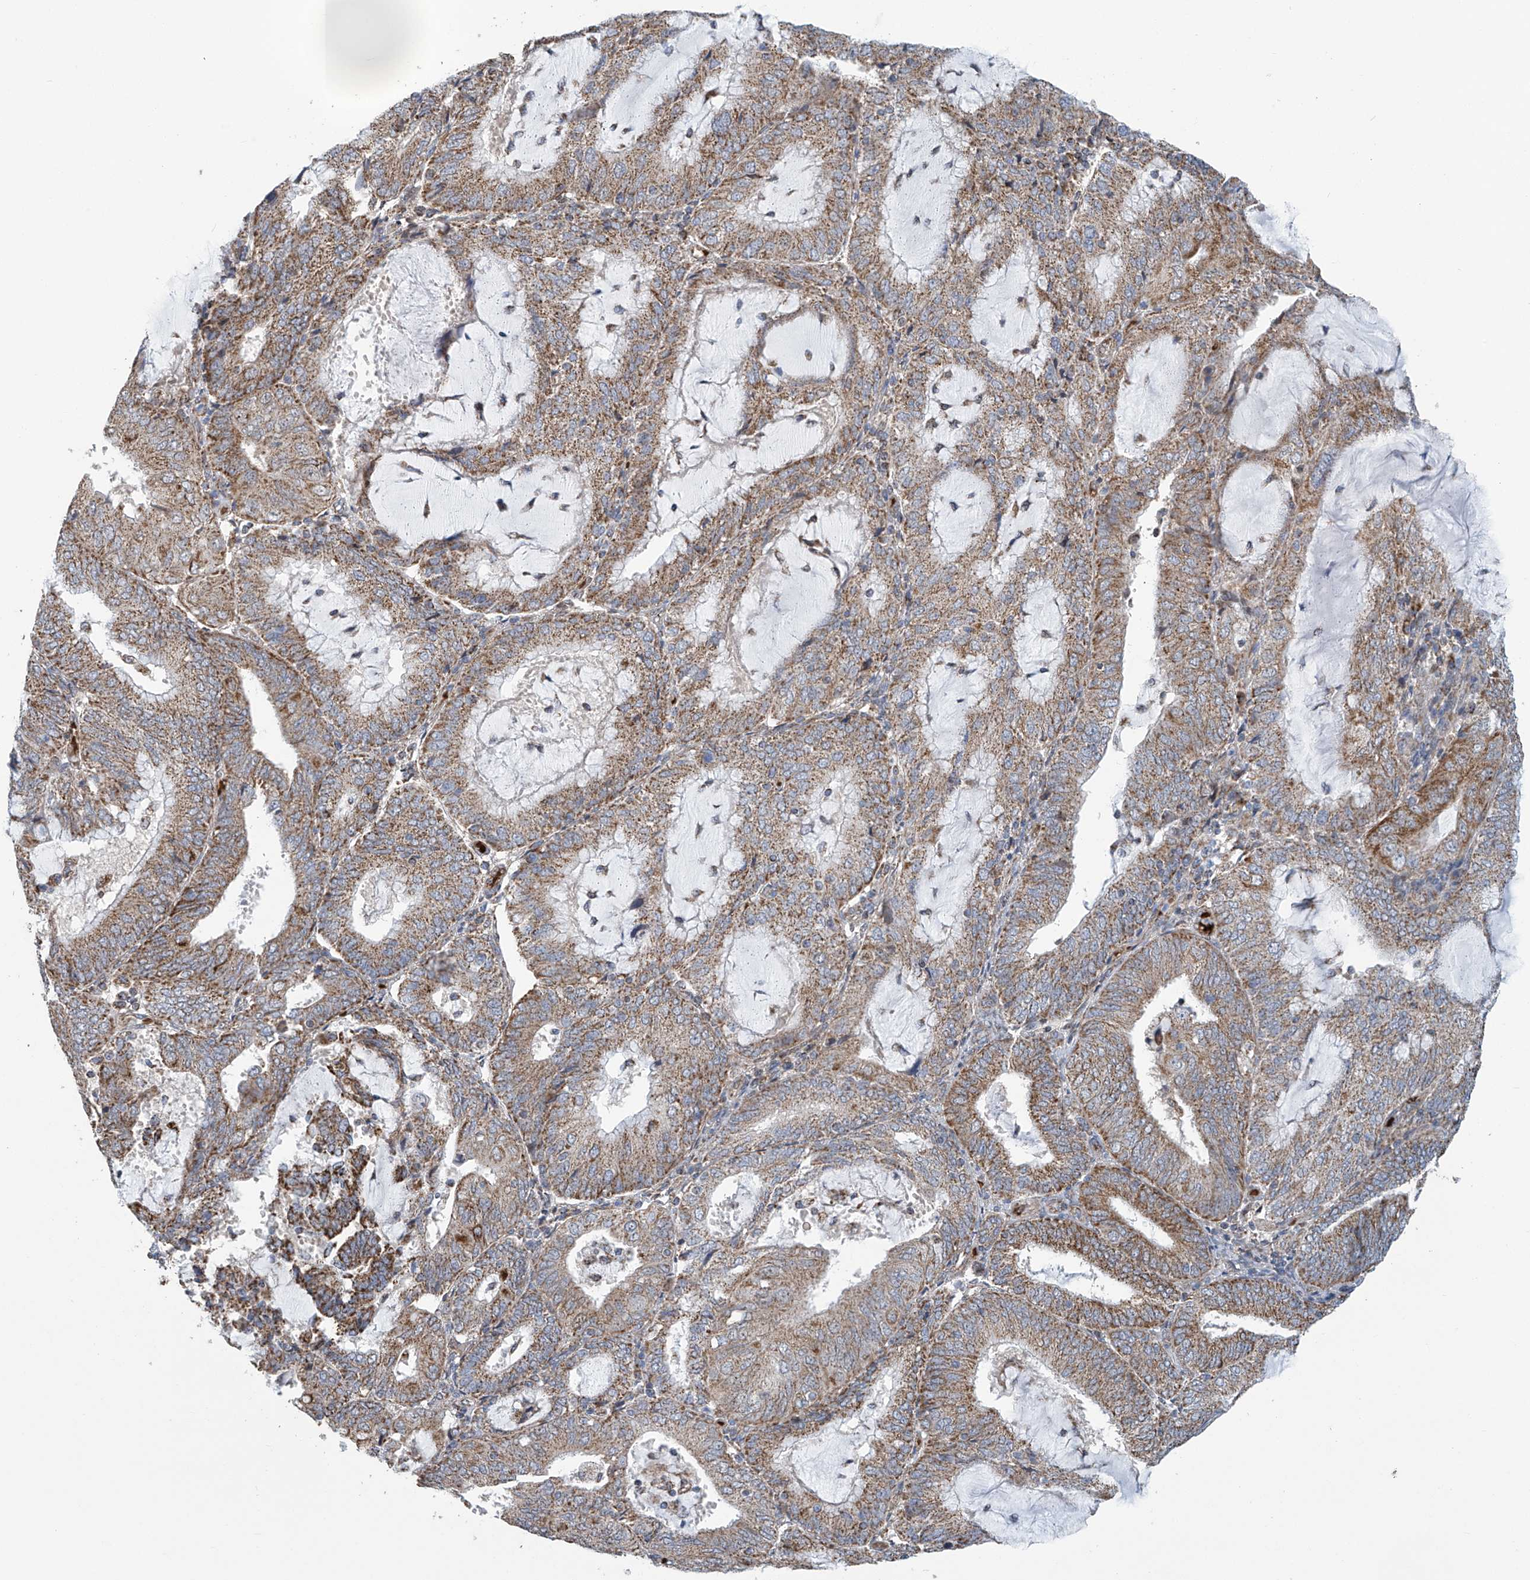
{"staining": {"intensity": "moderate", "quantity": ">75%", "location": "cytoplasmic/membranous"}, "tissue": "endometrial cancer", "cell_type": "Tumor cells", "image_type": "cancer", "snomed": [{"axis": "morphology", "description": "Adenocarcinoma, NOS"}, {"axis": "topography", "description": "Endometrium"}], "caption": "A histopathology image of human adenocarcinoma (endometrial) stained for a protein displays moderate cytoplasmic/membranous brown staining in tumor cells. The staining was performed using DAB, with brown indicating positive protein expression. Nuclei are stained blue with hematoxylin.", "gene": "COMMD1", "patient": {"sex": "female", "age": 81}}